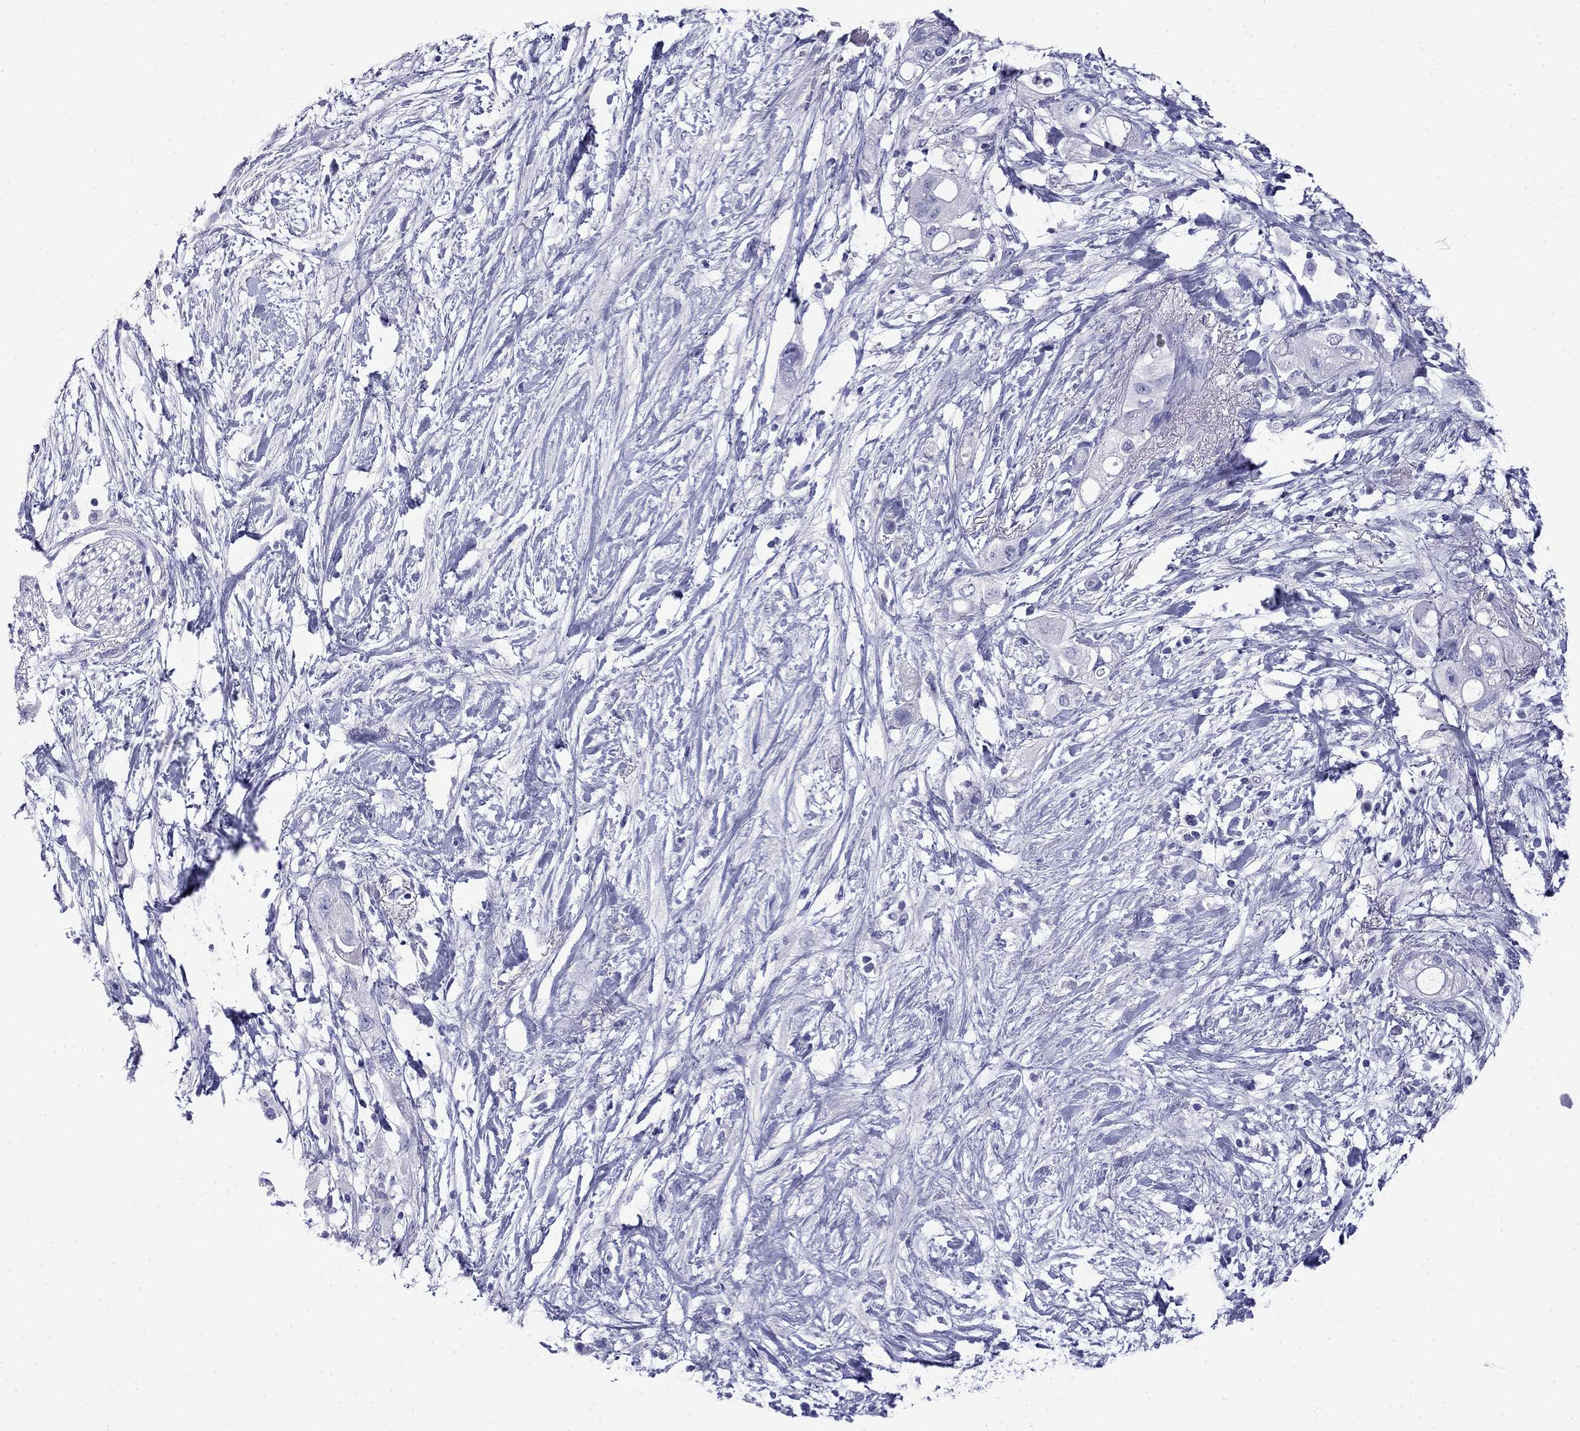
{"staining": {"intensity": "negative", "quantity": "none", "location": "none"}, "tissue": "pancreatic cancer", "cell_type": "Tumor cells", "image_type": "cancer", "snomed": [{"axis": "morphology", "description": "Adenocarcinoma, NOS"}, {"axis": "topography", "description": "Pancreas"}], "caption": "DAB (3,3'-diaminobenzidine) immunohistochemical staining of human pancreatic cancer reveals no significant positivity in tumor cells. The staining is performed using DAB (3,3'-diaminobenzidine) brown chromogen with nuclei counter-stained in using hematoxylin.", "gene": "MYO15A", "patient": {"sex": "female", "age": 72}}